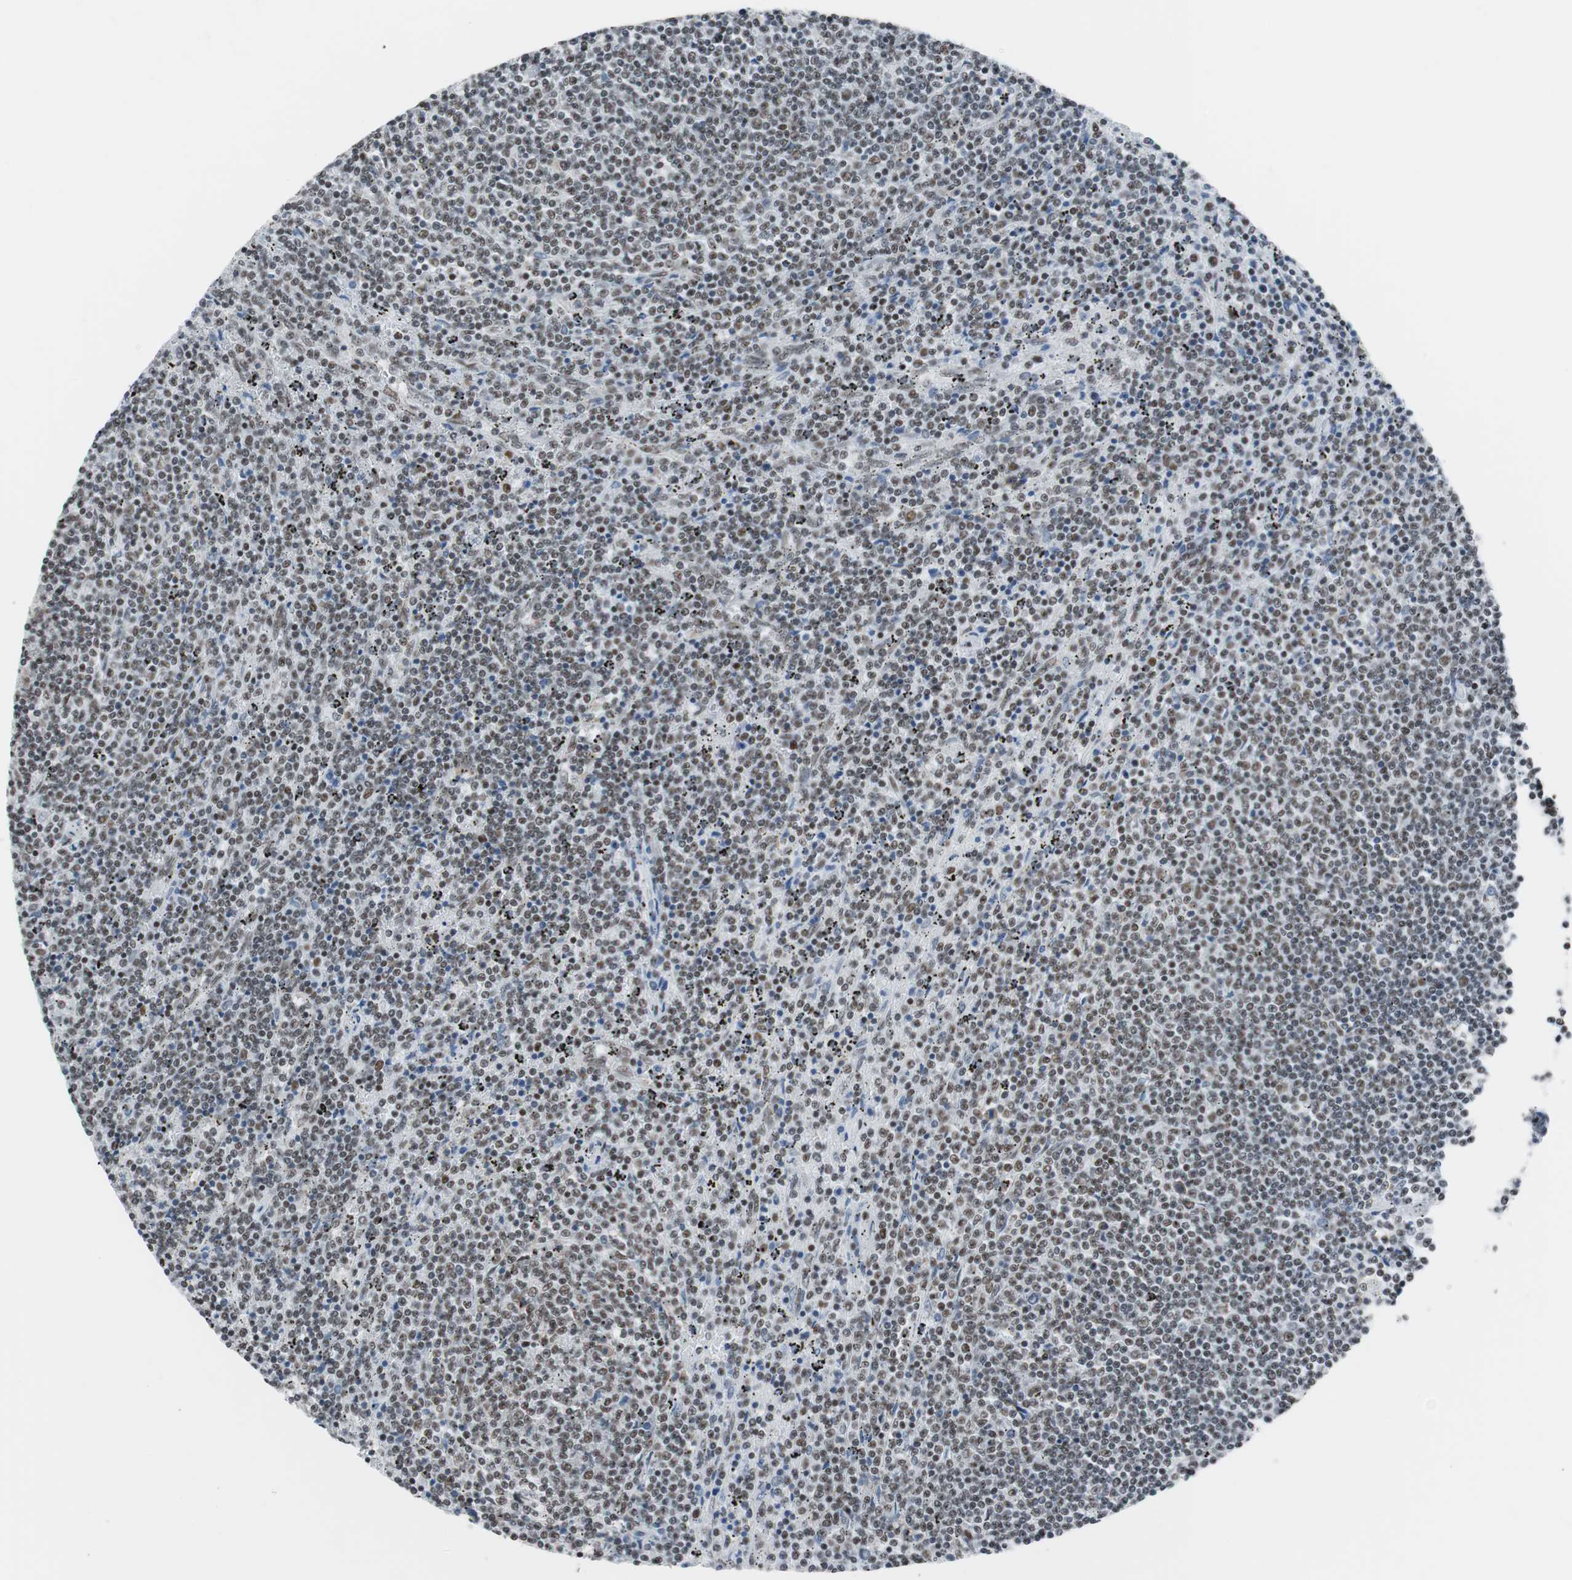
{"staining": {"intensity": "moderate", "quantity": ">75%", "location": "nuclear"}, "tissue": "lymphoma", "cell_type": "Tumor cells", "image_type": "cancer", "snomed": [{"axis": "morphology", "description": "Malignant lymphoma, non-Hodgkin's type, Low grade"}, {"axis": "topography", "description": "Spleen"}], "caption": "IHC (DAB (3,3'-diaminobenzidine)) staining of human low-grade malignant lymphoma, non-Hodgkin's type exhibits moderate nuclear protein positivity in about >75% of tumor cells.", "gene": "ARID1A", "patient": {"sex": "female", "age": 50}}